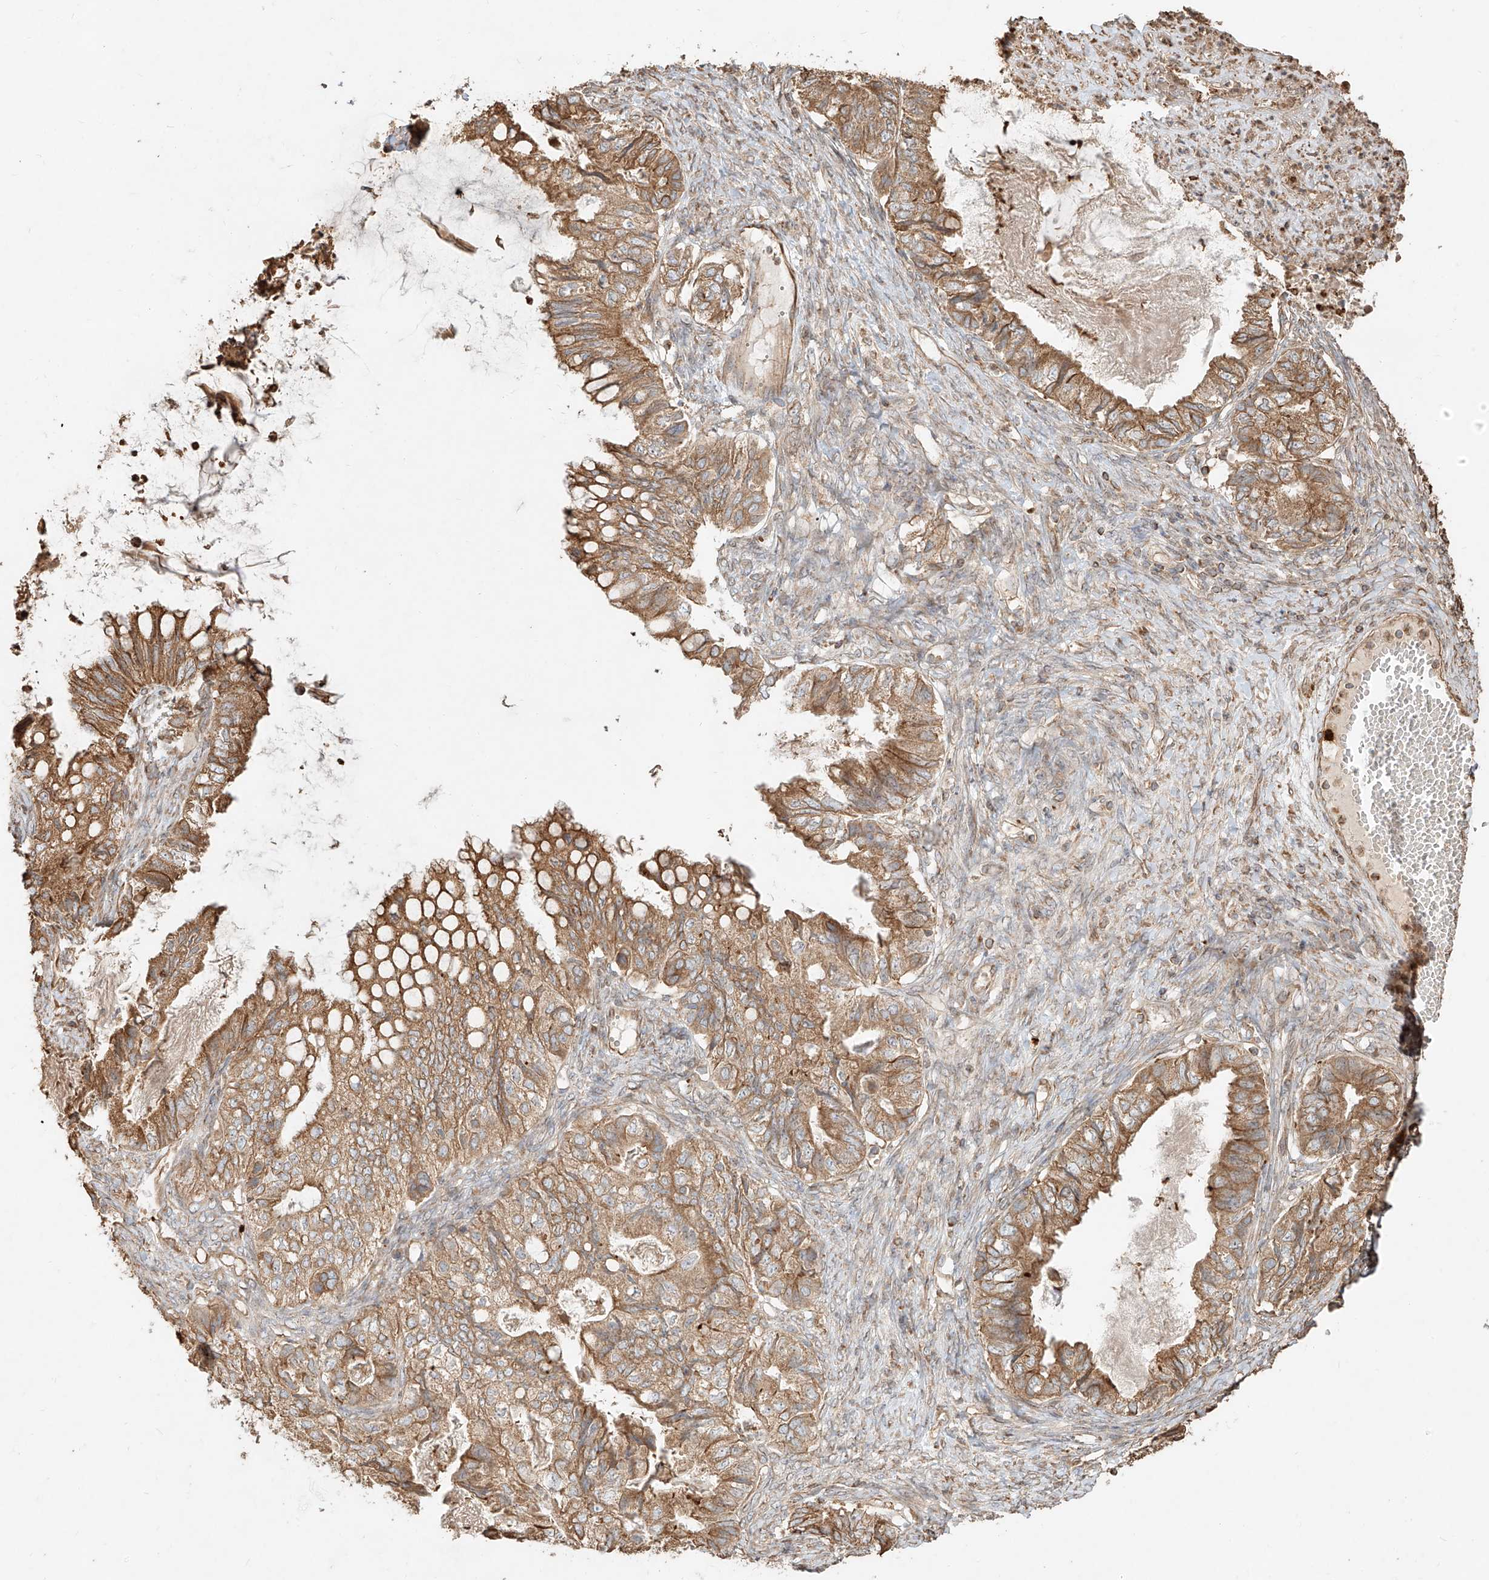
{"staining": {"intensity": "moderate", "quantity": ">75%", "location": "cytoplasmic/membranous"}, "tissue": "ovarian cancer", "cell_type": "Tumor cells", "image_type": "cancer", "snomed": [{"axis": "morphology", "description": "Cystadenocarcinoma, mucinous, NOS"}, {"axis": "topography", "description": "Ovary"}], "caption": "Ovarian mucinous cystadenocarcinoma stained with immunohistochemistry (IHC) reveals moderate cytoplasmic/membranous positivity in approximately >75% of tumor cells.", "gene": "EFNB1", "patient": {"sex": "female", "age": 80}}